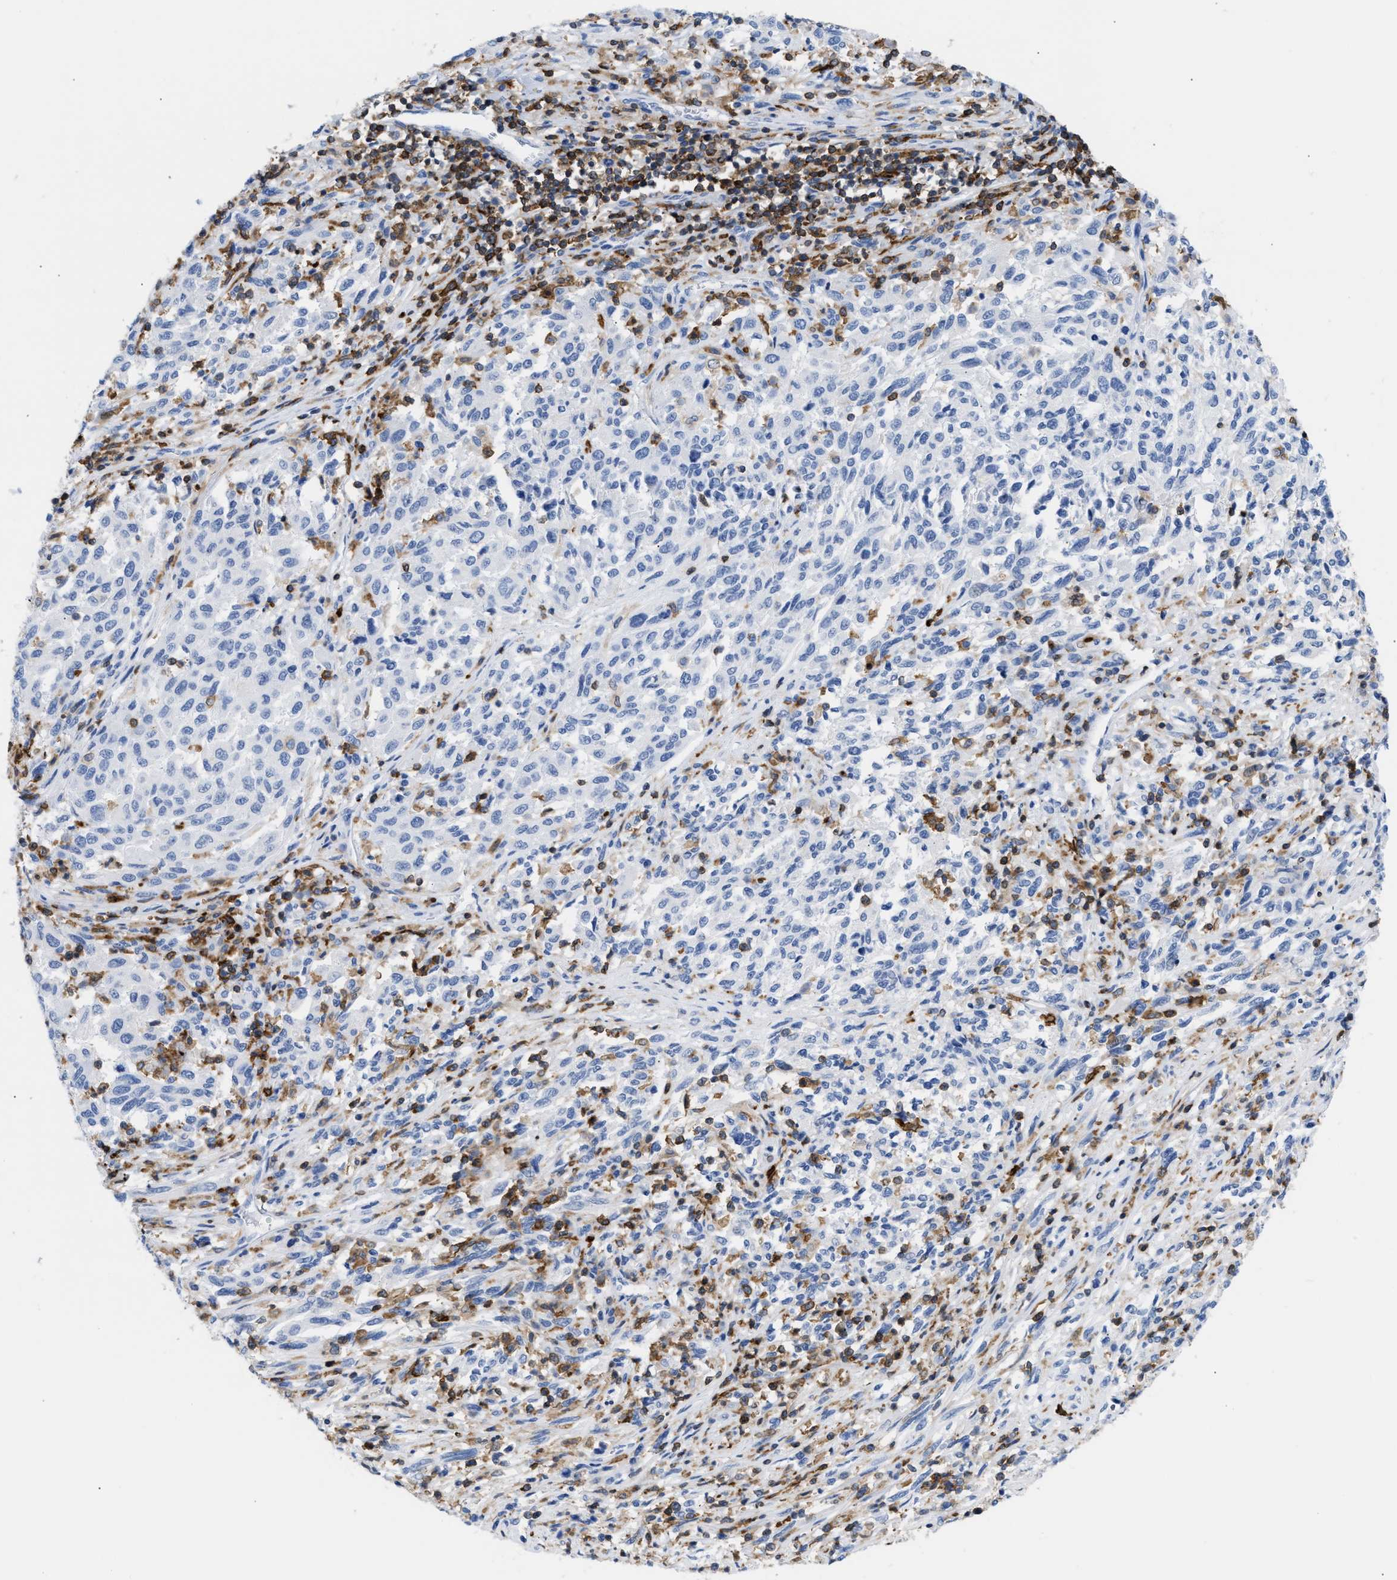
{"staining": {"intensity": "negative", "quantity": "none", "location": "none"}, "tissue": "melanoma", "cell_type": "Tumor cells", "image_type": "cancer", "snomed": [{"axis": "morphology", "description": "Malignant melanoma, Metastatic site"}, {"axis": "topography", "description": "Lymph node"}], "caption": "Tumor cells show no significant protein positivity in malignant melanoma (metastatic site).", "gene": "LCP1", "patient": {"sex": "male", "age": 61}}